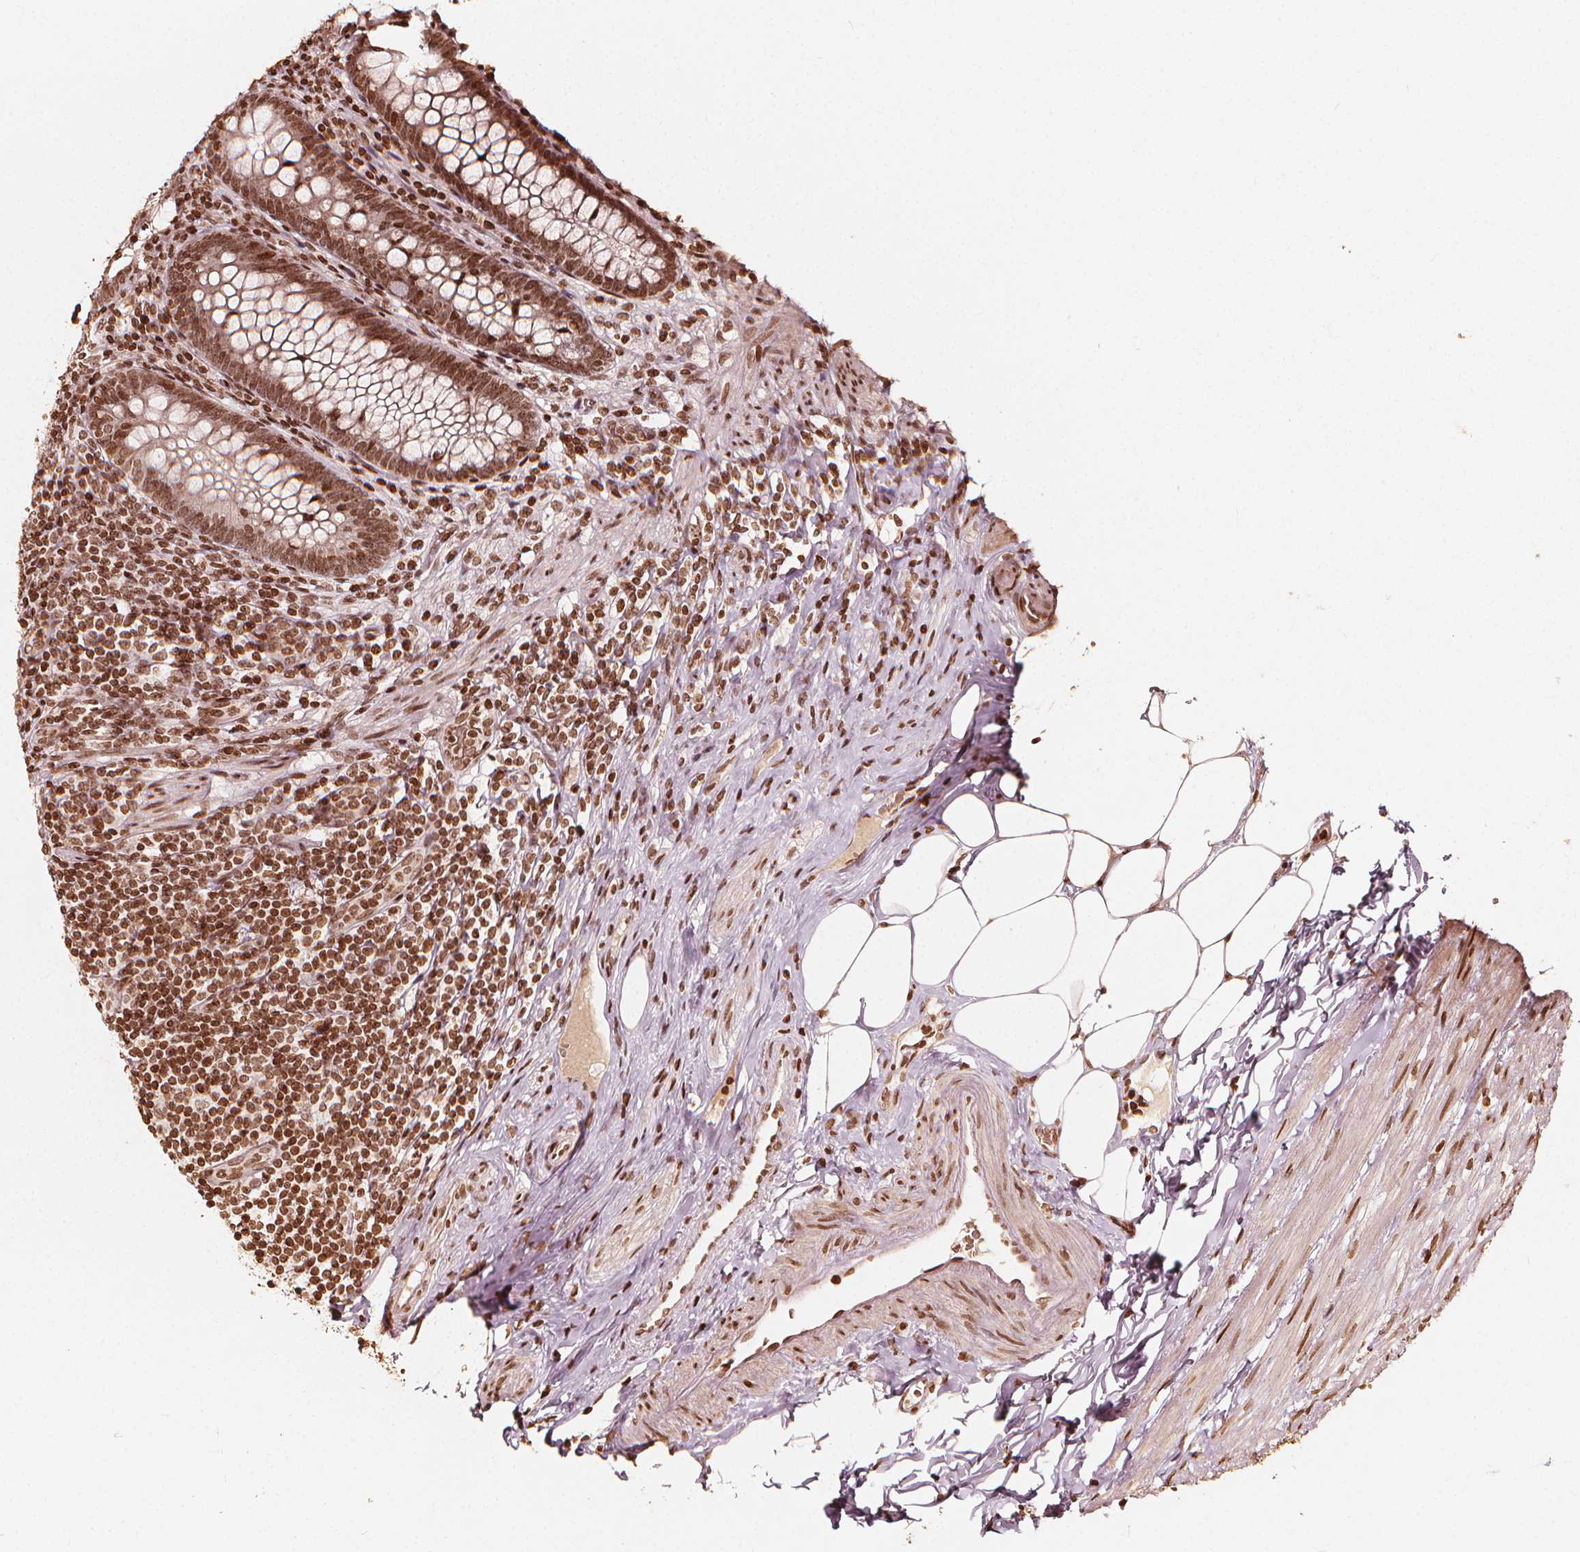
{"staining": {"intensity": "moderate", "quantity": ">75%", "location": "nuclear"}, "tissue": "appendix", "cell_type": "Glandular cells", "image_type": "normal", "snomed": [{"axis": "morphology", "description": "Normal tissue, NOS"}, {"axis": "topography", "description": "Appendix"}], "caption": "An immunohistochemistry micrograph of benign tissue is shown. Protein staining in brown labels moderate nuclear positivity in appendix within glandular cells. (DAB (3,3'-diaminobenzidine) IHC, brown staining for protein, blue staining for nuclei).", "gene": "H3C14", "patient": {"sex": "male", "age": 47}}